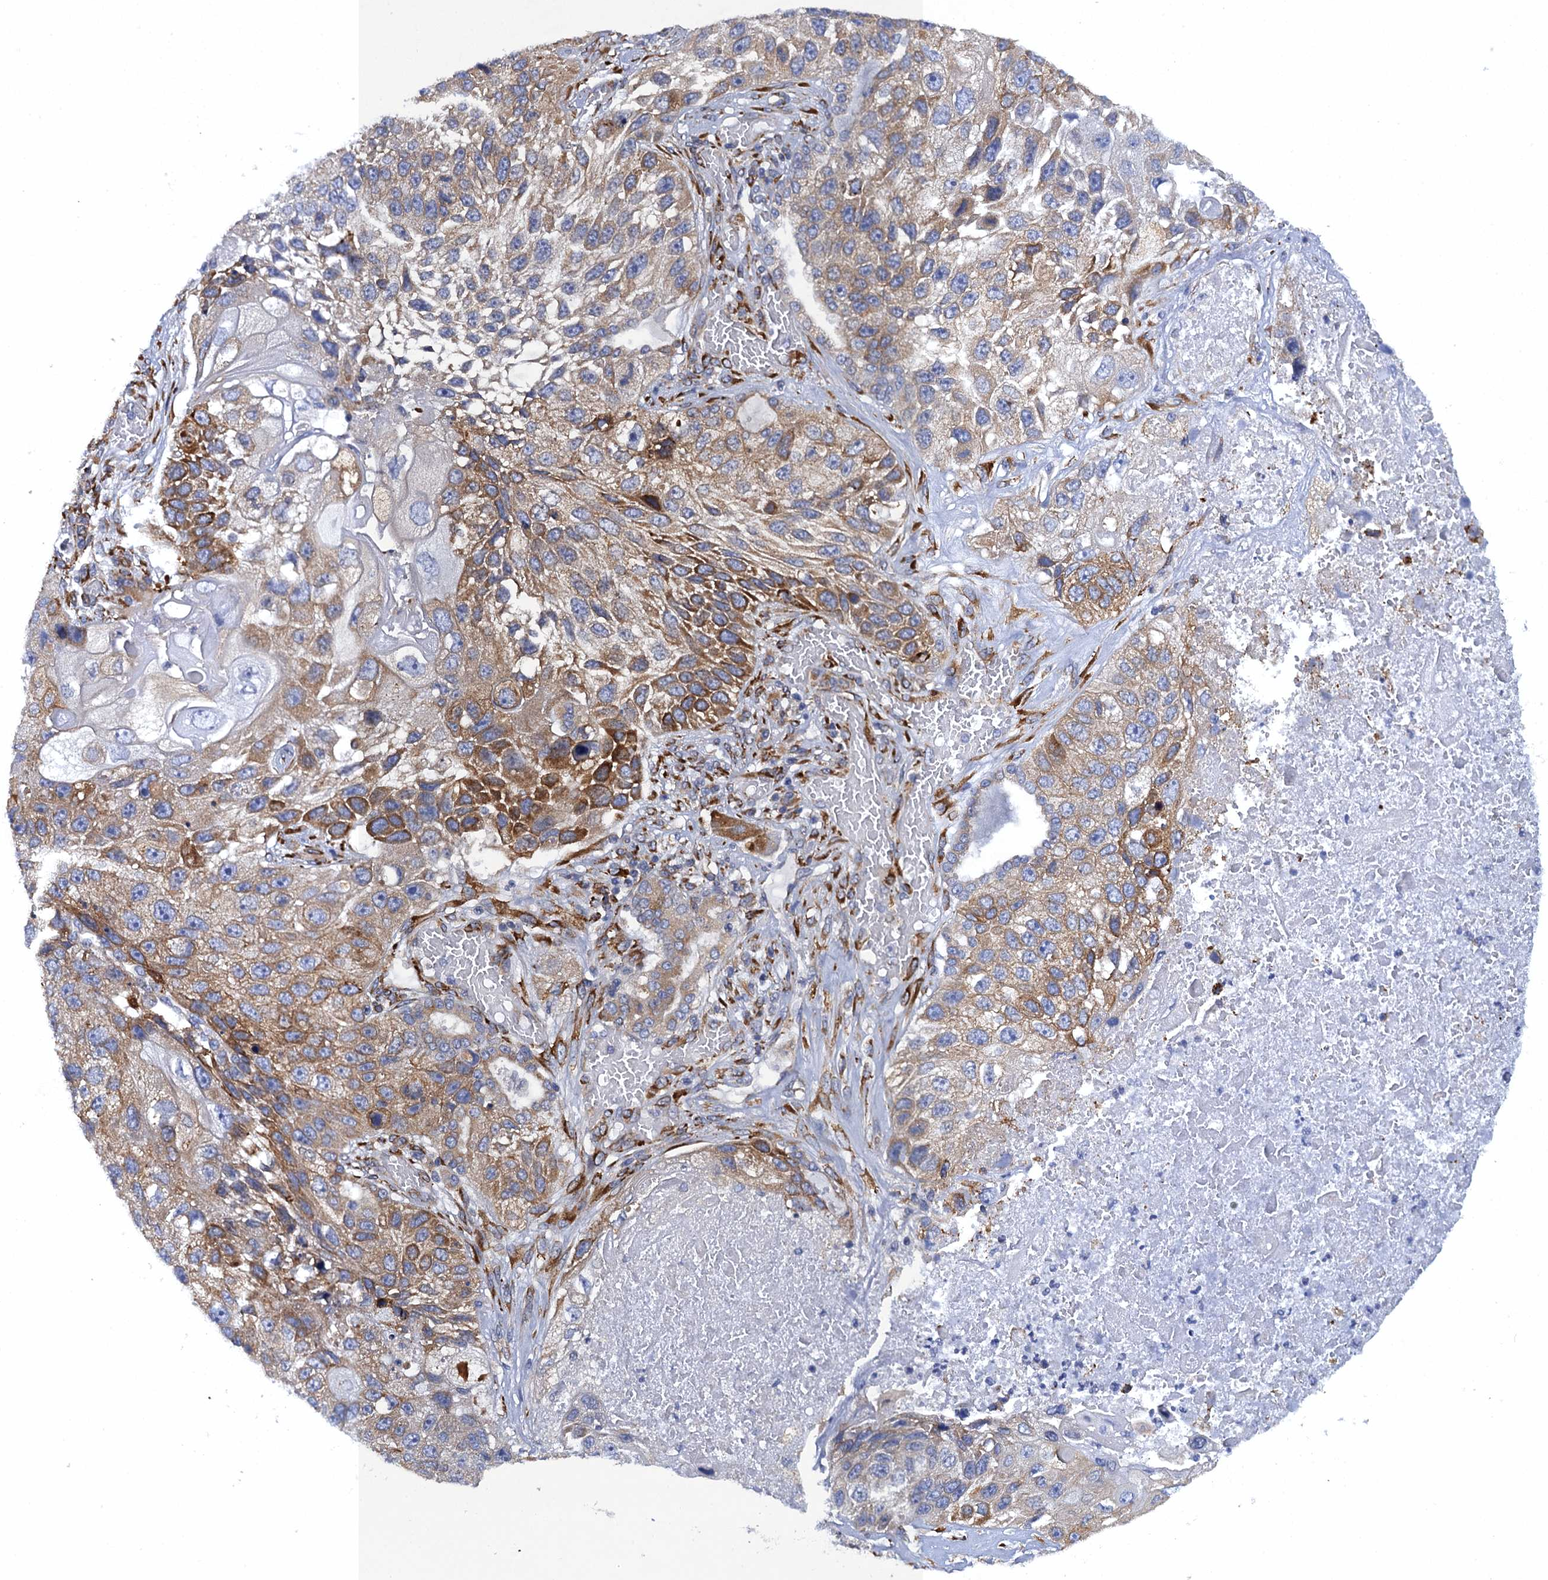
{"staining": {"intensity": "moderate", "quantity": ">75%", "location": "cytoplasmic/membranous"}, "tissue": "lung cancer", "cell_type": "Tumor cells", "image_type": "cancer", "snomed": [{"axis": "morphology", "description": "Squamous cell carcinoma, NOS"}, {"axis": "topography", "description": "Lung"}], "caption": "The image reveals a brown stain indicating the presence of a protein in the cytoplasmic/membranous of tumor cells in lung squamous cell carcinoma.", "gene": "POGLUT3", "patient": {"sex": "male", "age": 61}}